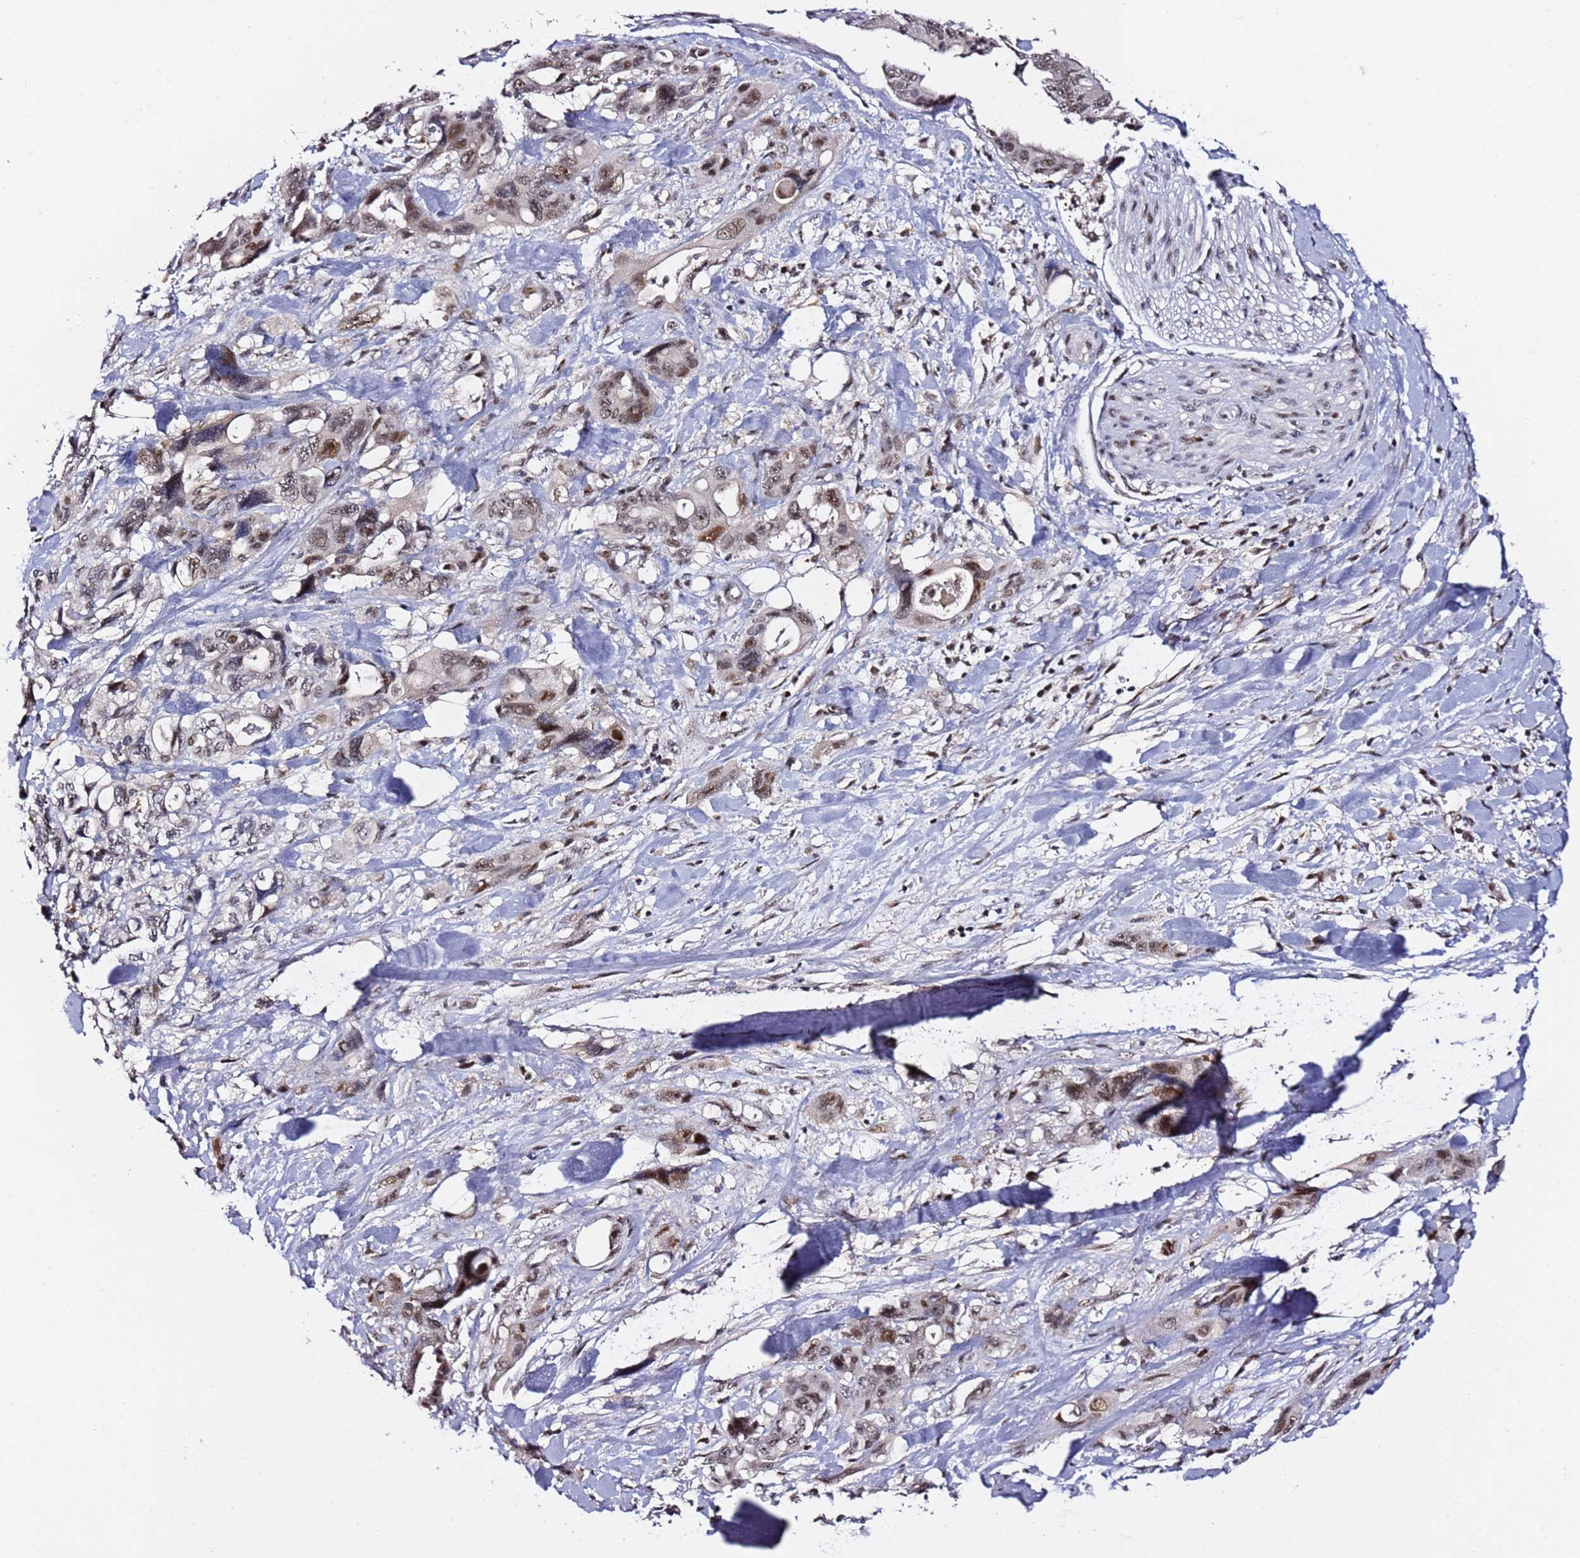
{"staining": {"intensity": "moderate", "quantity": ">75%", "location": "nuclear"}, "tissue": "pancreatic cancer", "cell_type": "Tumor cells", "image_type": "cancer", "snomed": [{"axis": "morphology", "description": "Adenocarcinoma, NOS"}, {"axis": "topography", "description": "Pancreas"}], "caption": "High-power microscopy captured an immunohistochemistry histopathology image of adenocarcinoma (pancreatic), revealing moderate nuclear expression in approximately >75% of tumor cells. The staining is performed using DAB (3,3'-diaminobenzidine) brown chromogen to label protein expression. The nuclei are counter-stained blue using hematoxylin.", "gene": "FCF1", "patient": {"sex": "male", "age": 46}}